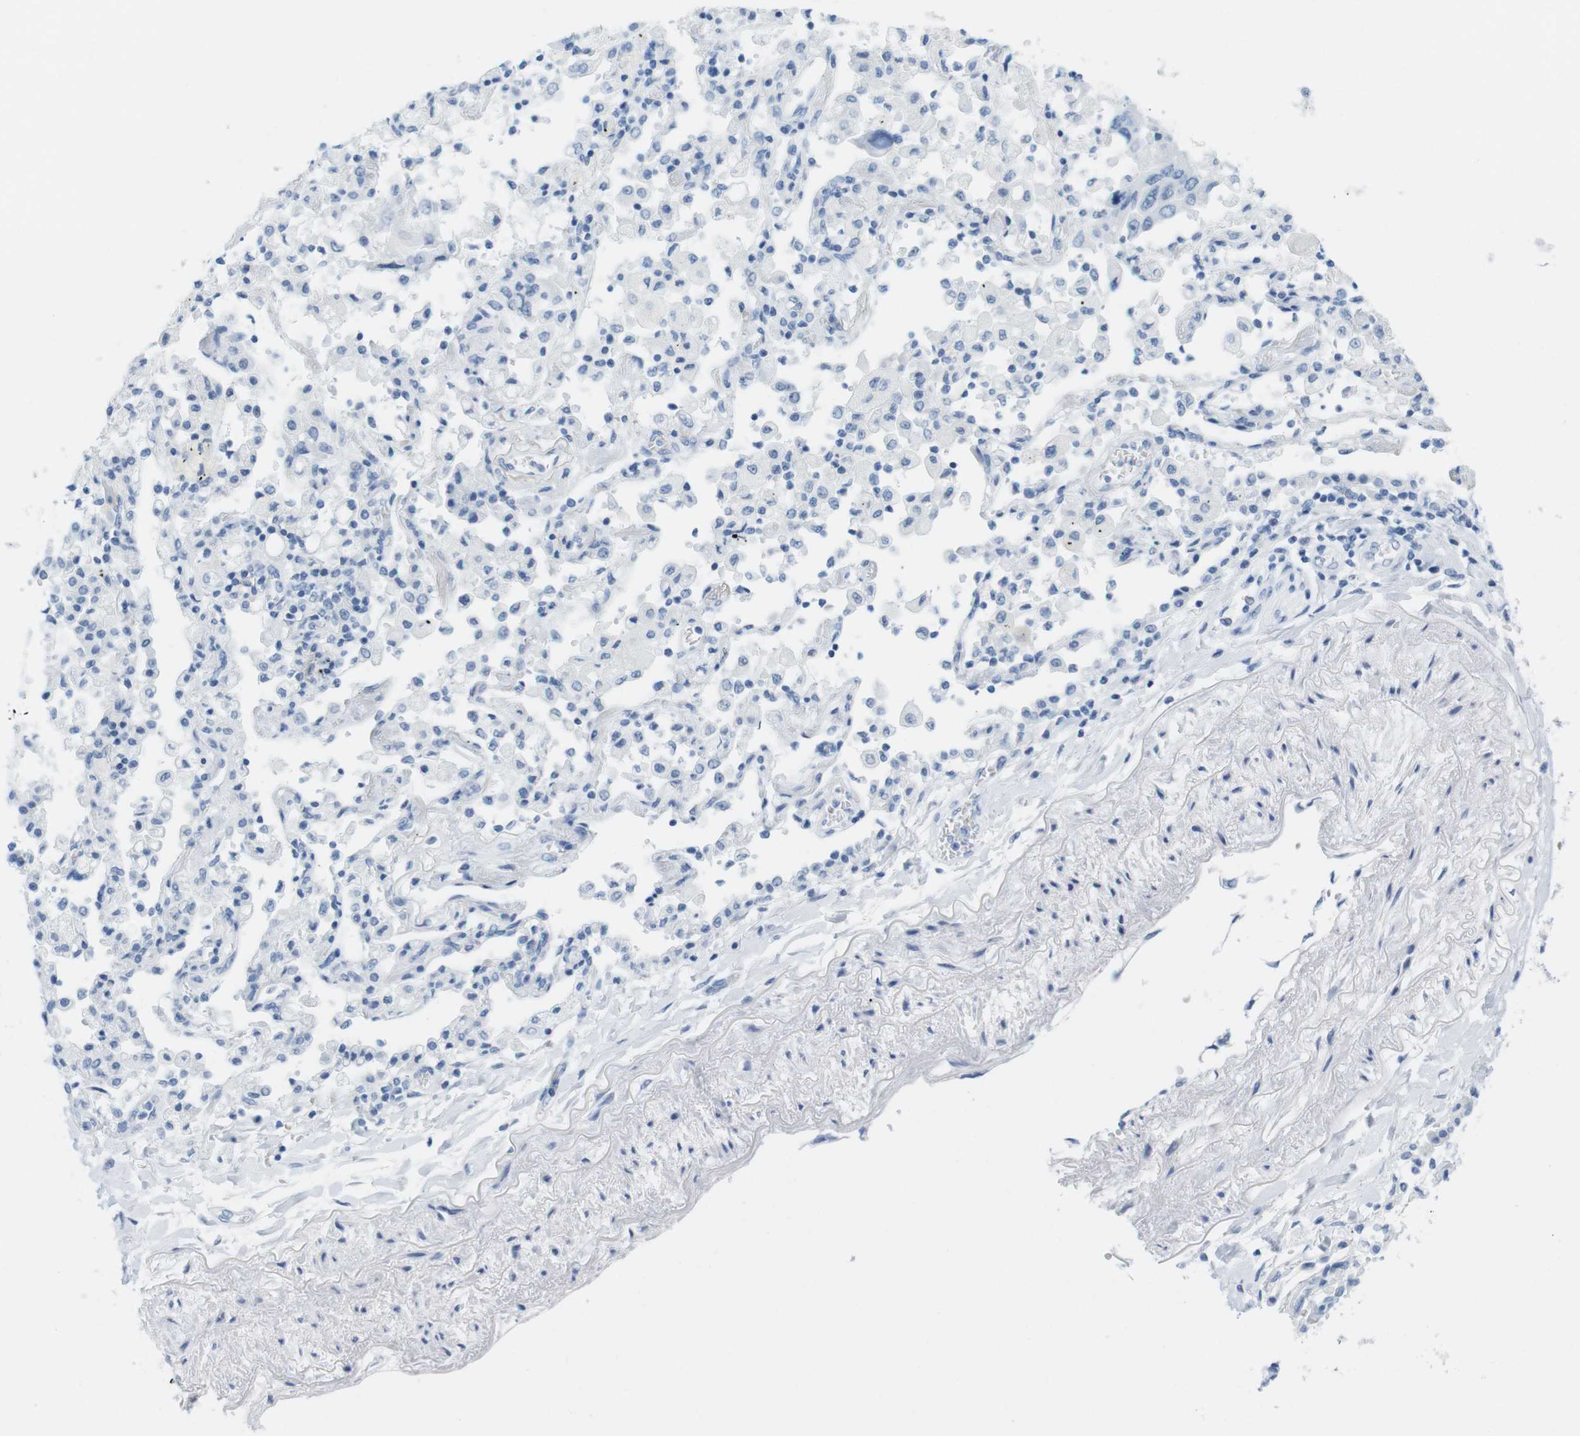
{"staining": {"intensity": "negative", "quantity": "none", "location": "none"}, "tissue": "lung cancer", "cell_type": "Tumor cells", "image_type": "cancer", "snomed": [{"axis": "morphology", "description": "Adenocarcinoma, NOS"}, {"axis": "topography", "description": "Lung"}], "caption": "There is no significant positivity in tumor cells of lung adenocarcinoma.", "gene": "TNNT2", "patient": {"sex": "female", "age": 65}}